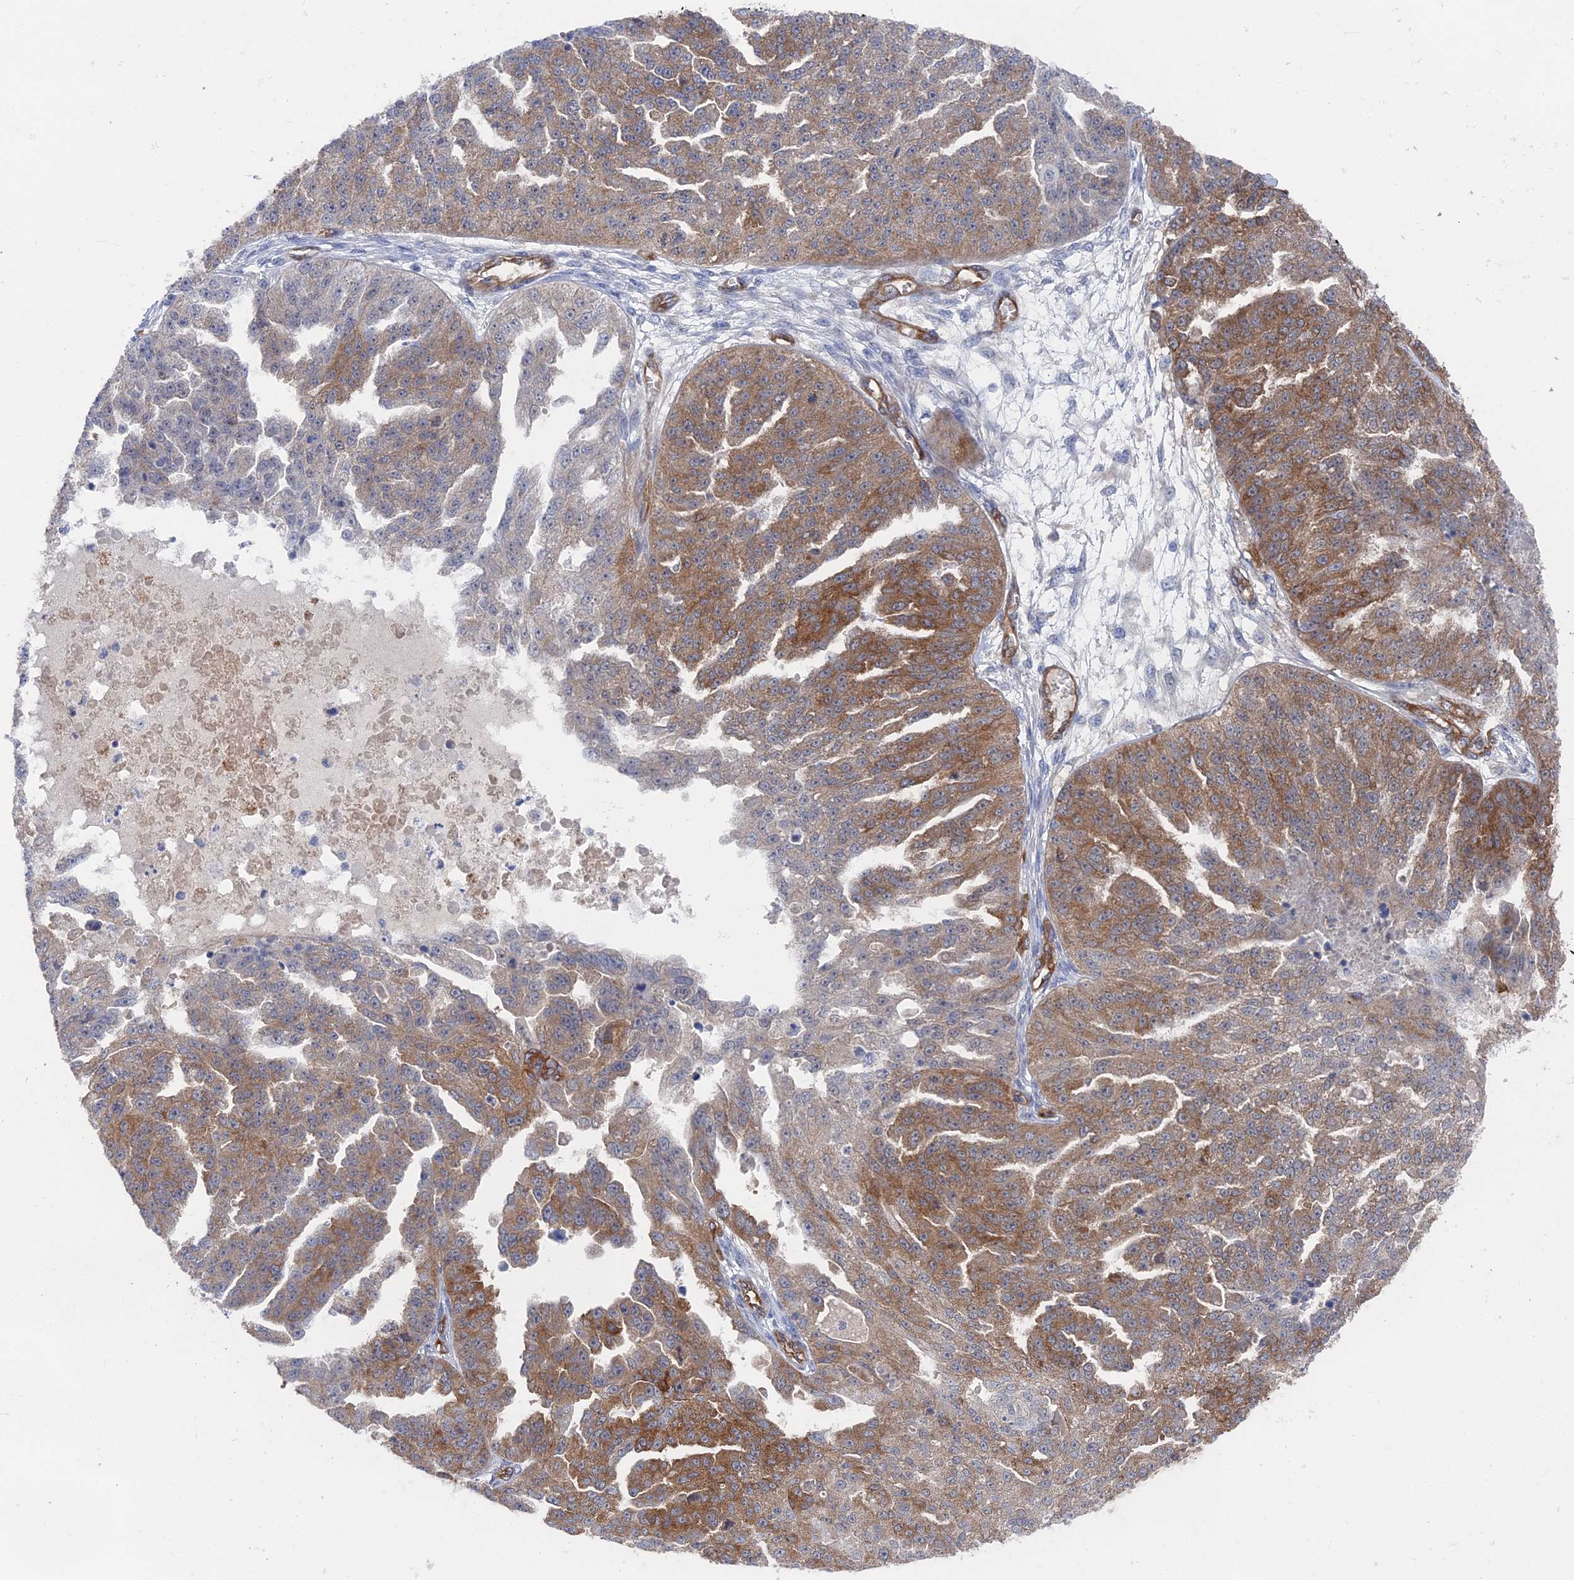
{"staining": {"intensity": "moderate", "quantity": ">75%", "location": "cytoplasmic/membranous"}, "tissue": "ovarian cancer", "cell_type": "Tumor cells", "image_type": "cancer", "snomed": [{"axis": "morphology", "description": "Cystadenocarcinoma, serous, NOS"}, {"axis": "topography", "description": "Ovary"}], "caption": "Immunohistochemical staining of ovarian cancer shows moderate cytoplasmic/membranous protein positivity in about >75% of tumor cells. (Stains: DAB in brown, nuclei in blue, Microscopy: brightfield microscopy at high magnification).", "gene": "ARAP3", "patient": {"sex": "female", "age": 58}}